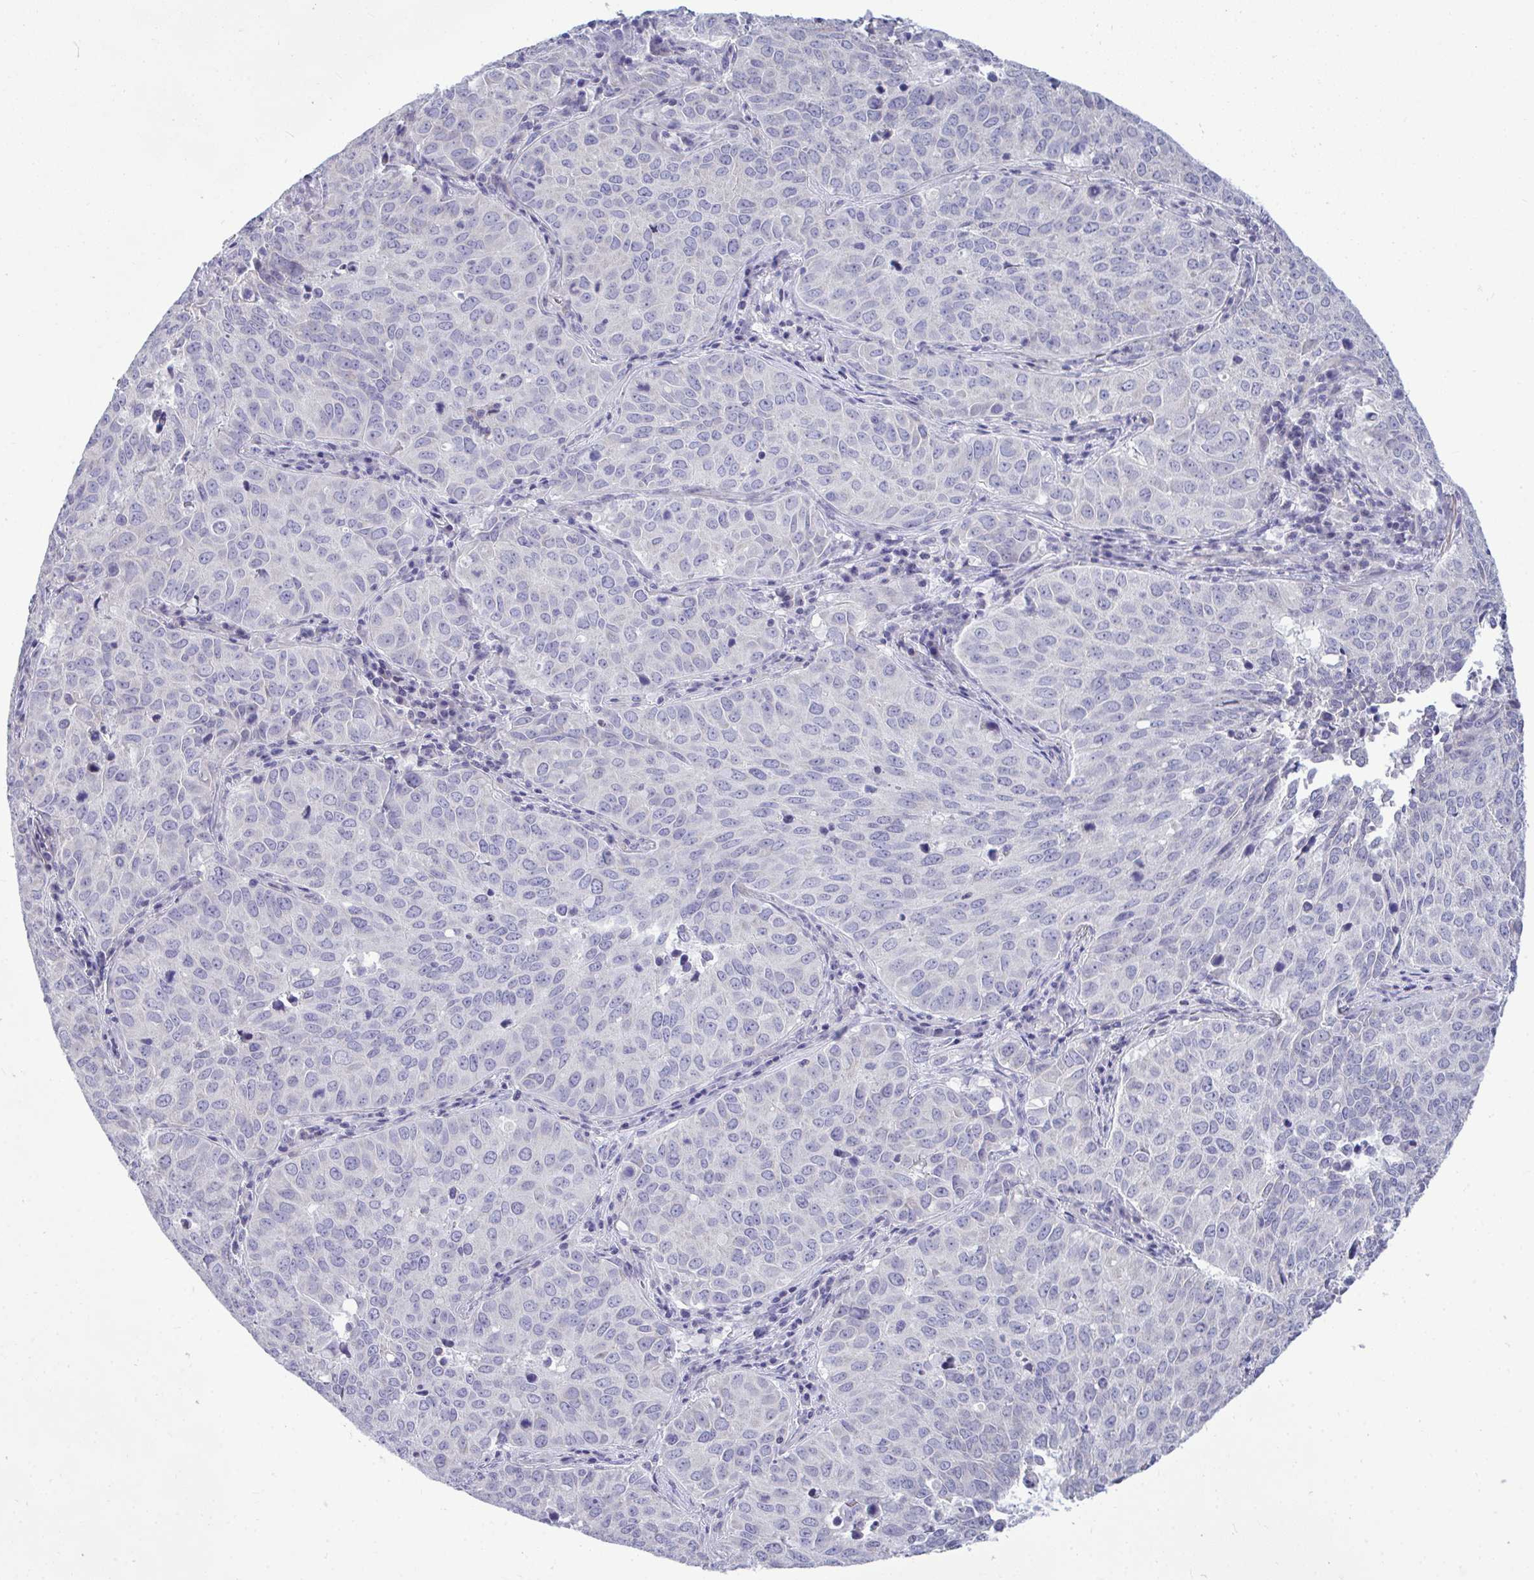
{"staining": {"intensity": "negative", "quantity": "none", "location": "none"}, "tissue": "lung cancer", "cell_type": "Tumor cells", "image_type": "cancer", "snomed": [{"axis": "morphology", "description": "Adenocarcinoma, NOS"}, {"axis": "topography", "description": "Lung"}], "caption": "Histopathology image shows no significant protein positivity in tumor cells of adenocarcinoma (lung).", "gene": "PIGK", "patient": {"sex": "female", "age": 50}}